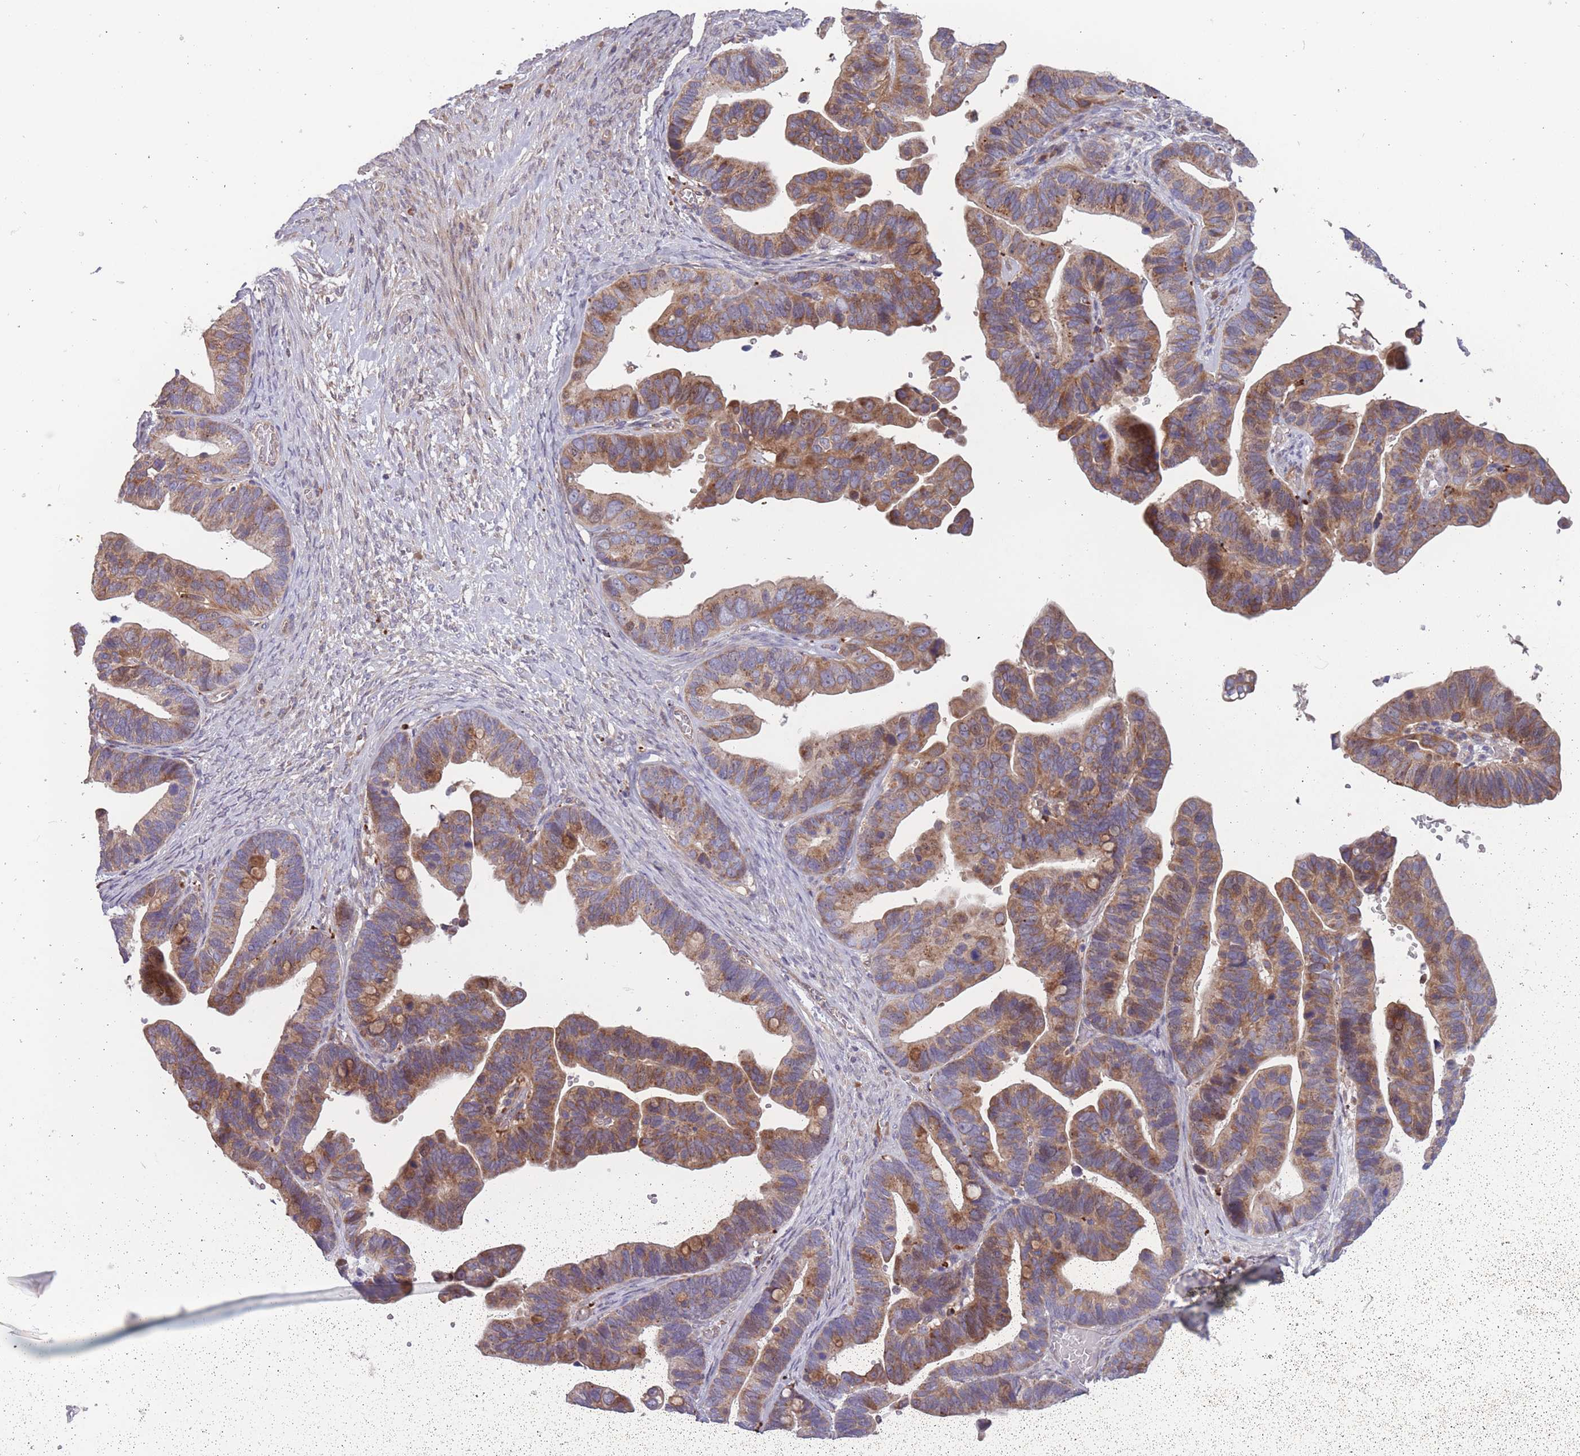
{"staining": {"intensity": "moderate", "quantity": ">75%", "location": "cytoplasmic/membranous"}, "tissue": "ovarian cancer", "cell_type": "Tumor cells", "image_type": "cancer", "snomed": [{"axis": "morphology", "description": "Cystadenocarcinoma, serous, NOS"}, {"axis": "topography", "description": "Ovary"}], "caption": "DAB (3,3'-diaminobenzidine) immunohistochemical staining of ovarian cancer displays moderate cytoplasmic/membranous protein expression in about >75% of tumor cells.", "gene": "ITPKC", "patient": {"sex": "female", "age": 56}}